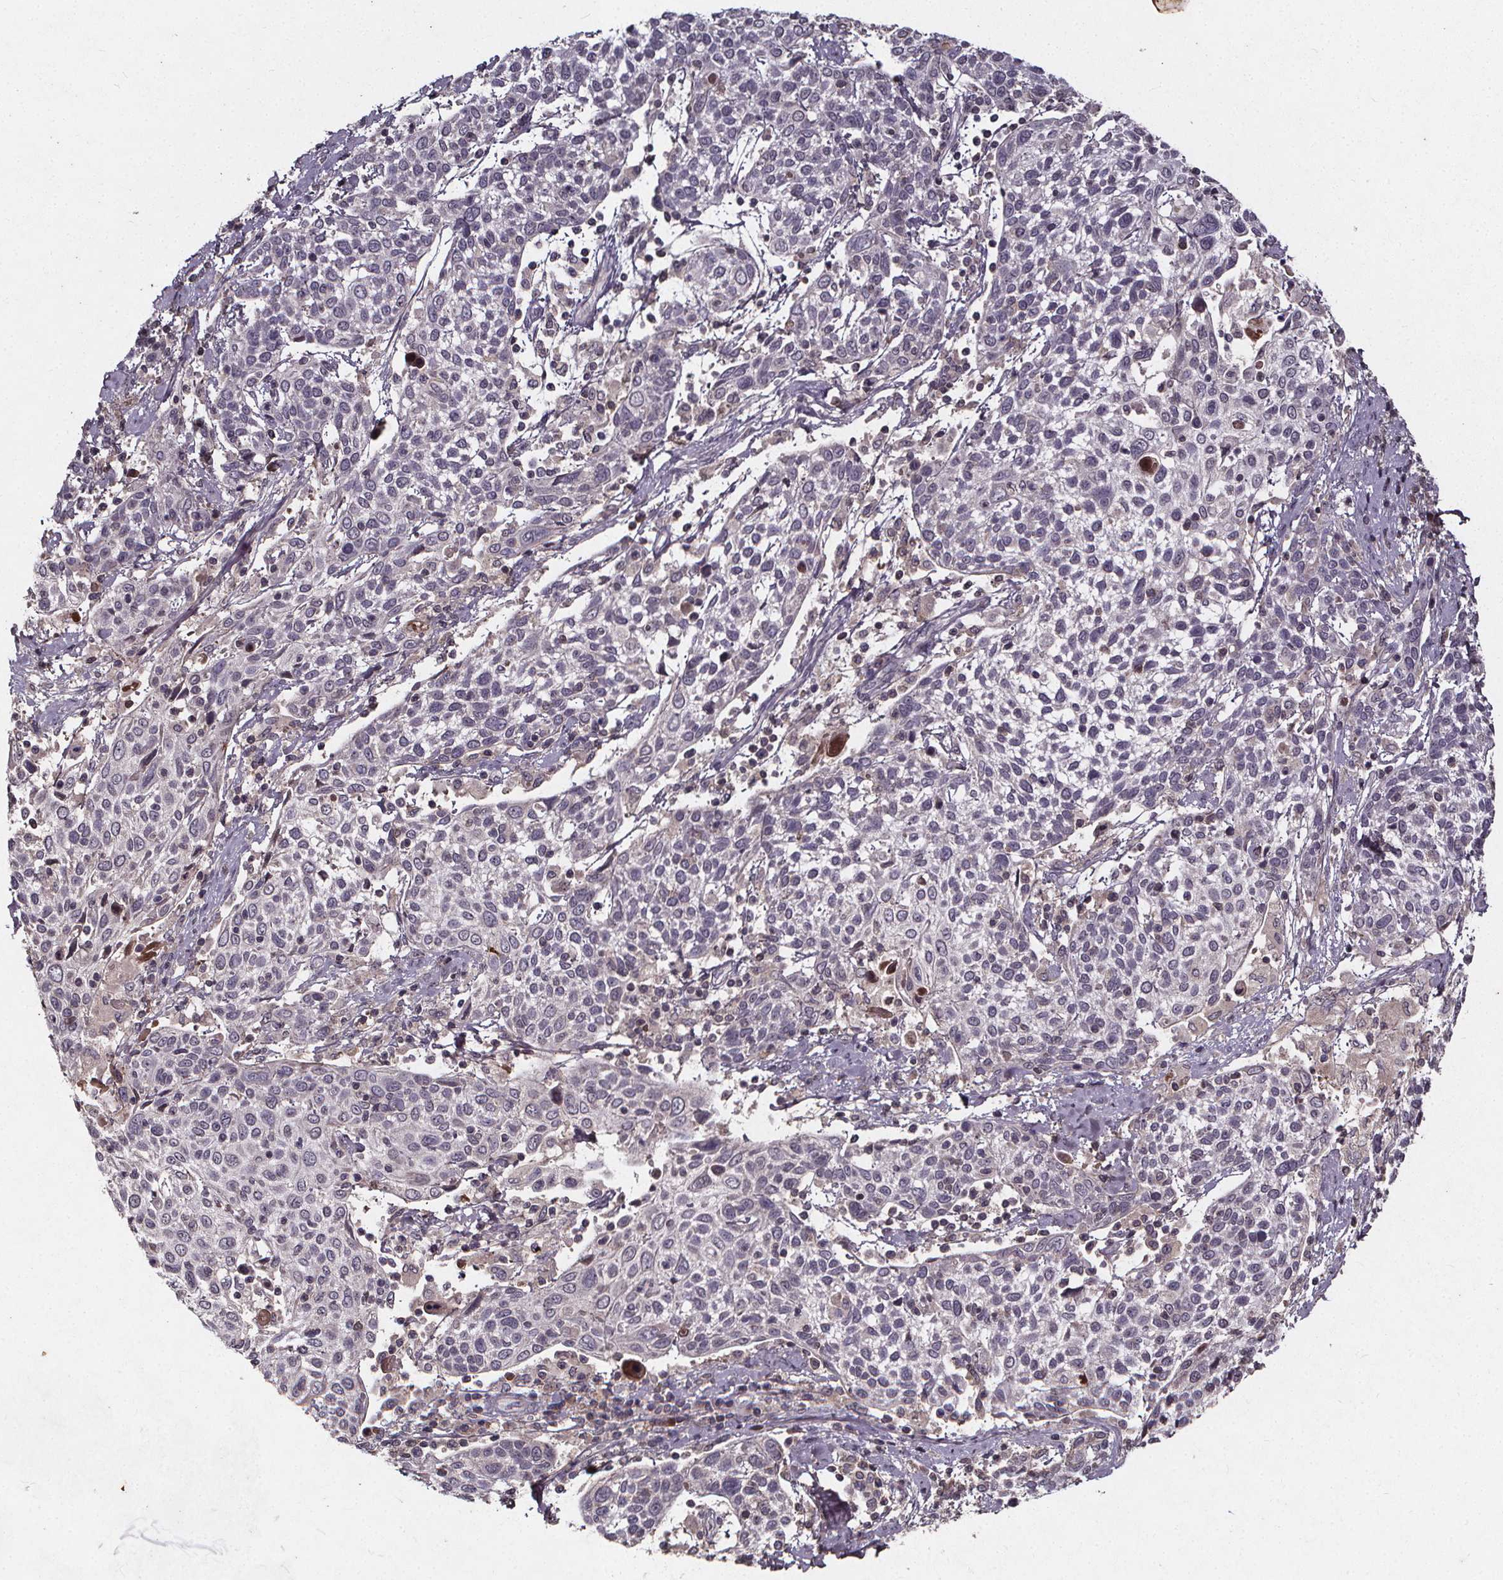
{"staining": {"intensity": "negative", "quantity": "none", "location": "none"}, "tissue": "cervical cancer", "cell_type": "Tumor cells", "image_type": "cancer", "snomed": [{"axis": "morphology", "description": "Squamous cell carcinoma, NOS"}, {"axis": "topography", "description": "Cervix"}], "caption": "Tumor cells show no significant staining in cervical cancer (squamous cell carcinoma).", "gene": "SPAG8", "patient": {"sex": "female", "age": 61}}